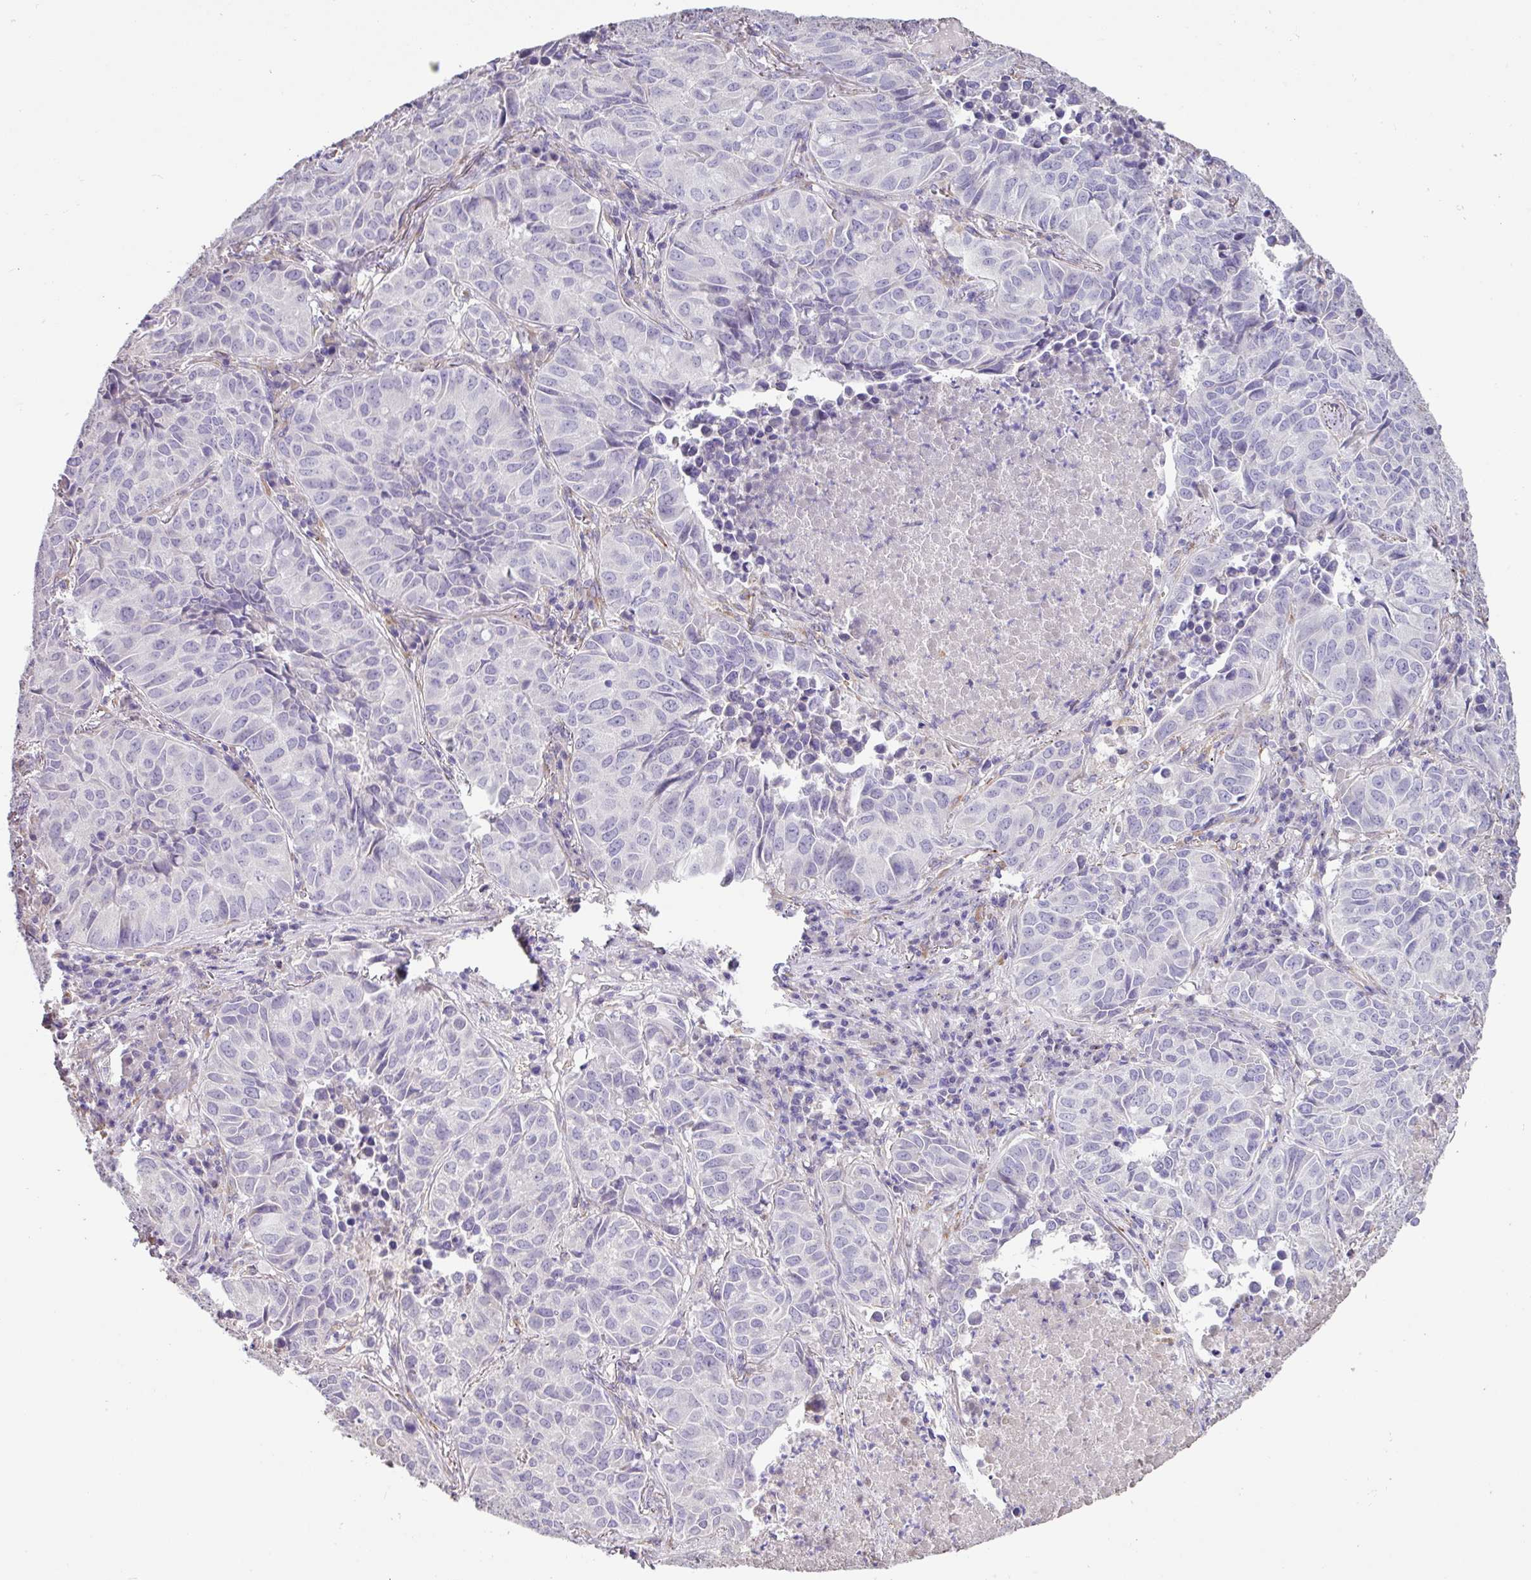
{"staining": {"intensity": "negative", "quantity": "none", "location": "none"}, "tissue": "lung cancer", "cell_type": "Tumor cells", "image_type": "cancer", "snomed": [{"axis": "morphology", "description": "Adenocarcinoma, NOS"}, {"axis": "topography", "description": "Lung"}], "caption": "IHC of human lung cancer reveals no positivity in tumor cells.", "gene": "ZG16", "patient": {"sex": "female", "age": 50}}